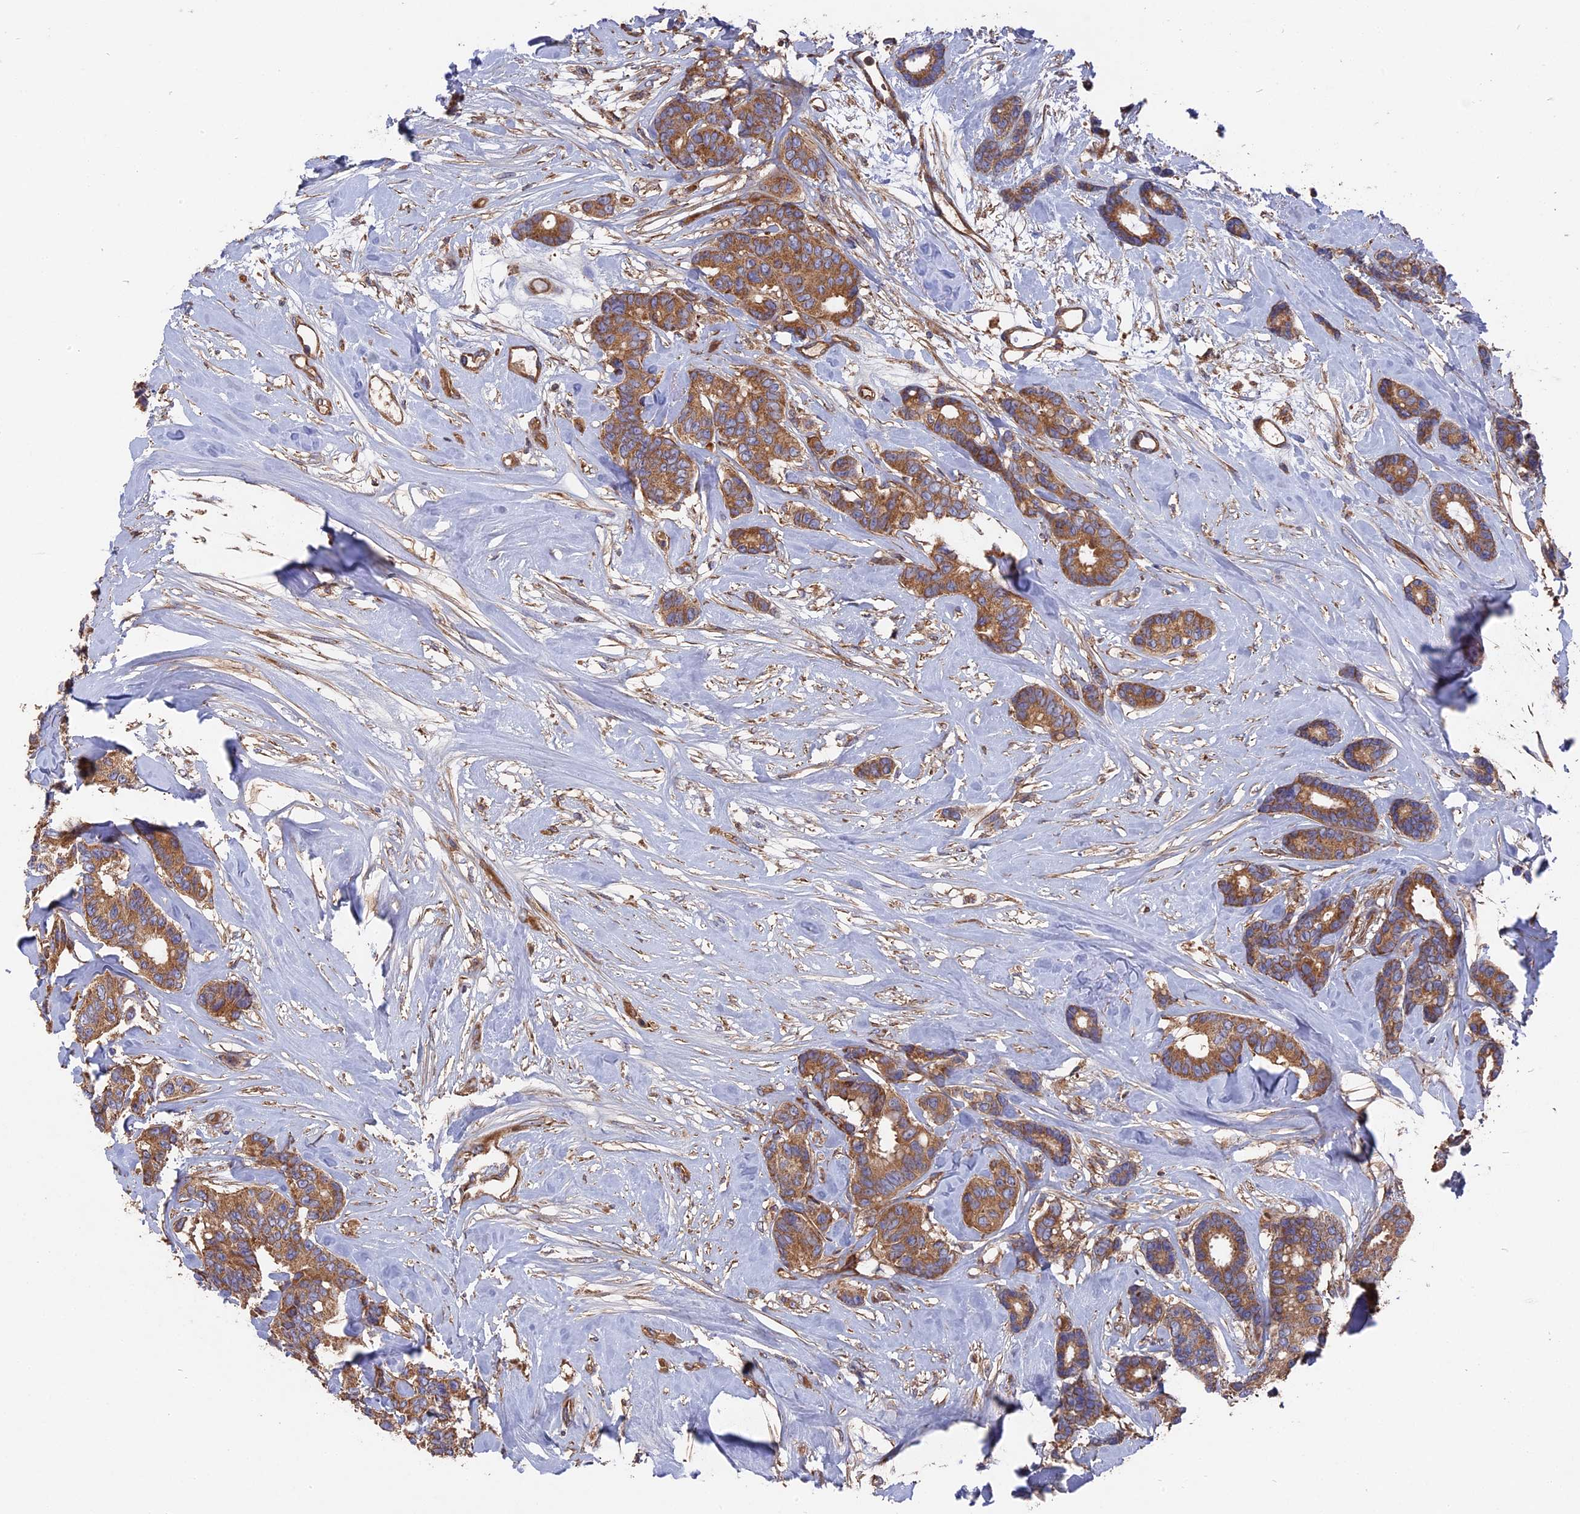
{"staining": {"intensity": "moderate", "quantity": ">75%", "location": "cytoplasmic/membranous"}, "tissue": "breast cancer", "cell_type": "Tumor cells", "image_type": "cancer", "snomed": [{"axis": "morphology", "description": "Duct carcinoma"}, {"axis": "topography", "description": "Breast"}], "caption": "Protein expression by immunohistochemistry displays moderate cytoplasmic/membranous positivity in about >75% of tumor cells in breast infiltrating ductal carcinoma. (DAB (3,3'-diaminobenzidine) IHC with brightfield microscopy, high magnification).", "gene": "TELO2", "patient": {"sex": "female", "age": 87}}